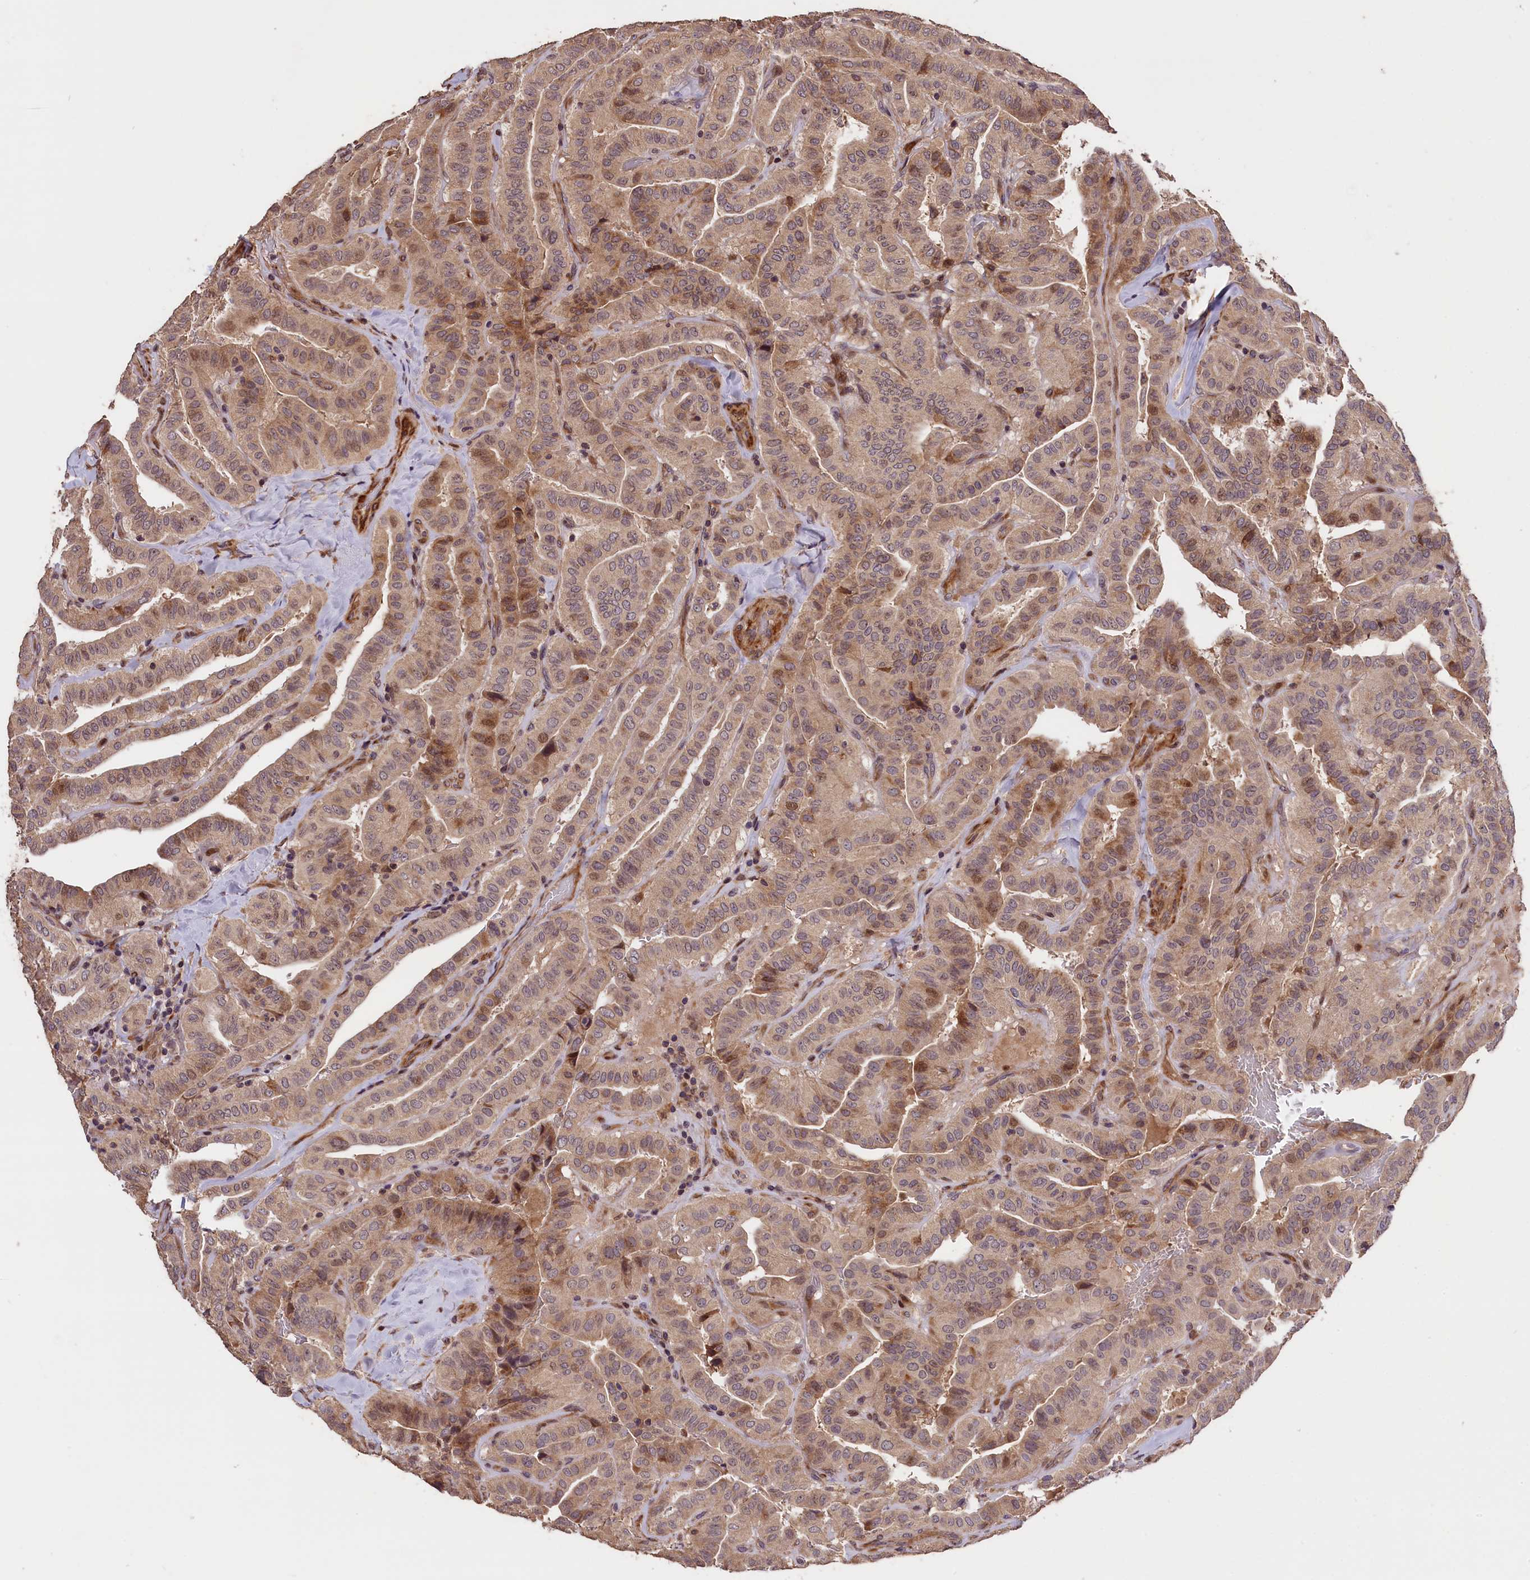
{"staining": {"intensity": "moderate", "quantity": ">75%", "location": "cytoplasmic/membranous"}, "tissue": "thyroid cancer", "cell_type": "Tumor cells", "image_type": "cancer", "snomed": [{"axis": "morphology", "description": "Papillary adenocarcinoma, NOS"}, {"axis": "topography", "description": "Thyroid gland"}], "caption": "A high-resolution micrograph shows immunohistochemistry (IHC) staining of thyroid papillary adenocarcinoma, which exhibits moderate cytoplasmic/membranous staining in about >75% of tumor cells.", "gene": "DNAJB9", "patient": {"sex": "male", "age": 77}}